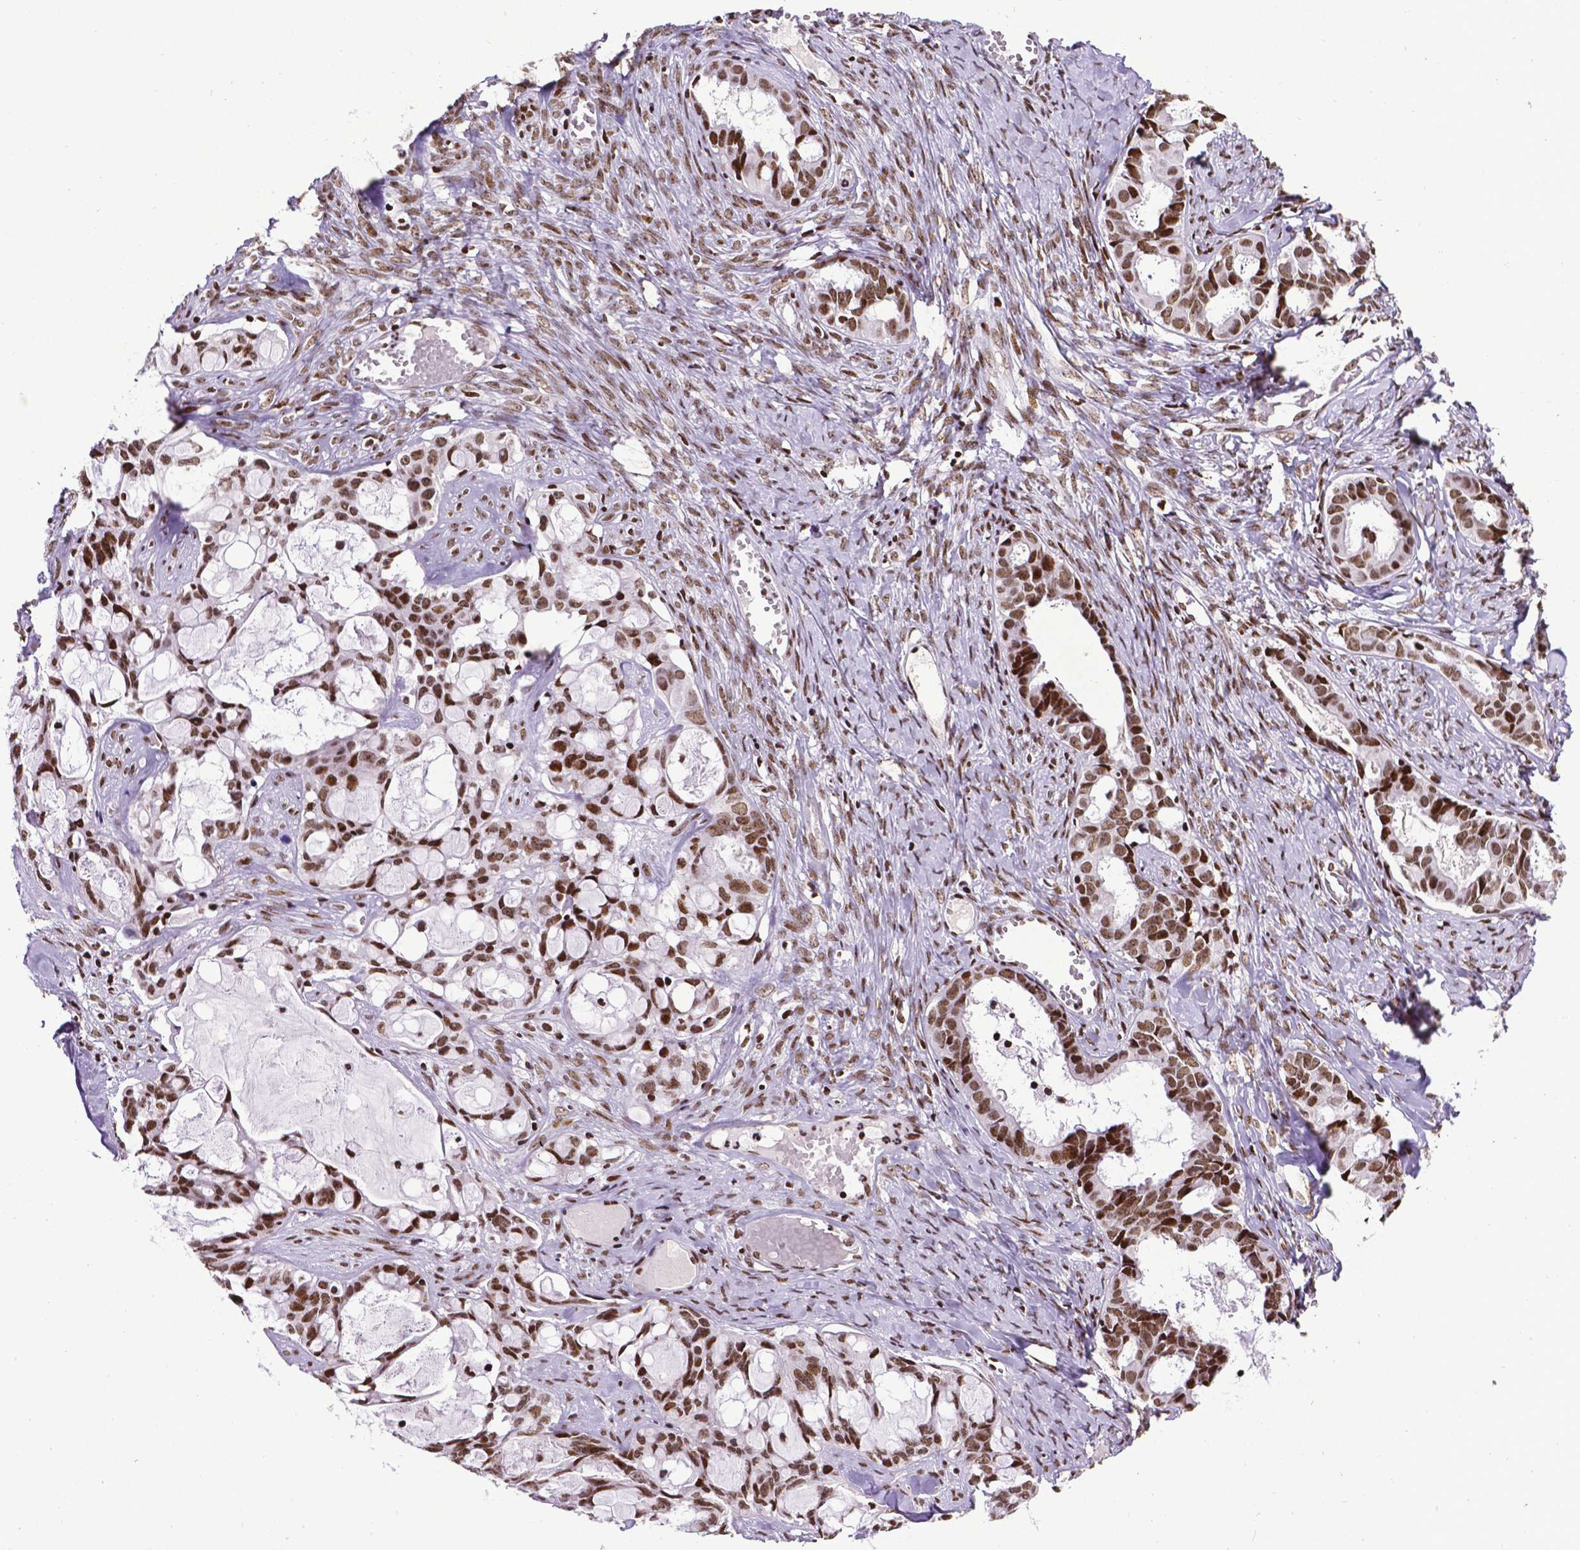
{"staining": {"intensity": "strong", "quantity": ">75%", "location": "nuclear"}, "tissue": "ovarian cancer", "cell_type": "Tumor cells", "image_type": "cancer", "snomed": [{"axis": "morphology", "description": "Cystadenocarcinoma, serous, NOS"}, {"axis": "topography", "description": "Ovary"}], "caption": "Ovarian cancer tissue exhibits strong nuclear staining in about >75% of tumor cells Immunohistochemistry stains the protein of interest in brown and the nuclei are stained blue.", "gene": "CTCF", "patient": {"sex": "female", "age": 69}}